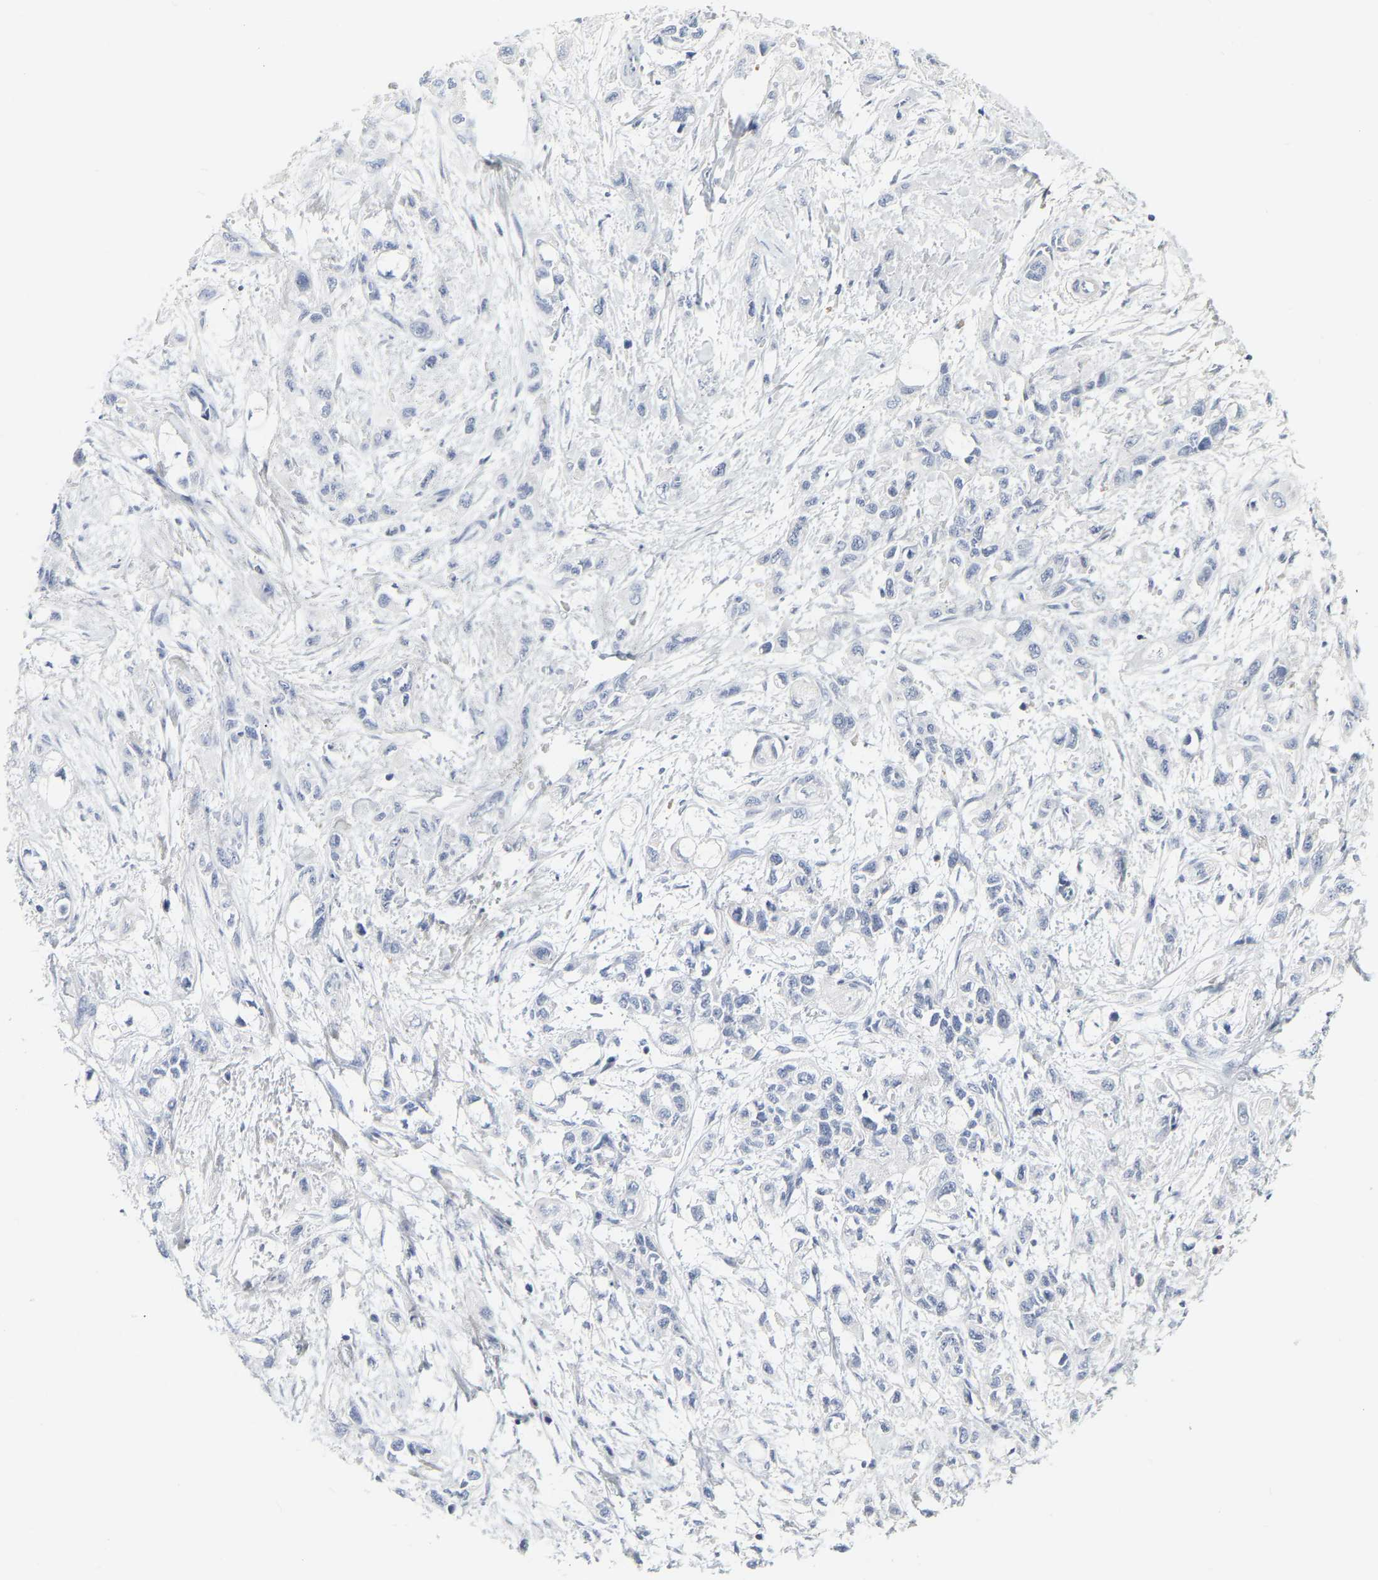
{"staining": {"intensity": "negative", "quantity": "none", "location": "none"}, "tissue": "pancreatic cancer", "cell_type": "Tumor cells", "image_type": "cancer", "snomed": [{"axis": "morphology", "description": "Adenocarcinoma, NOS"}, {"axis": "topography", "description": "Pancreas"}], "caption": "Pancreatic cancer was stained to show a protein in brown. There is no significant staining in tumor cells.", "gene": "GNAS", "patient": {"sex": "male", "age": 74}}